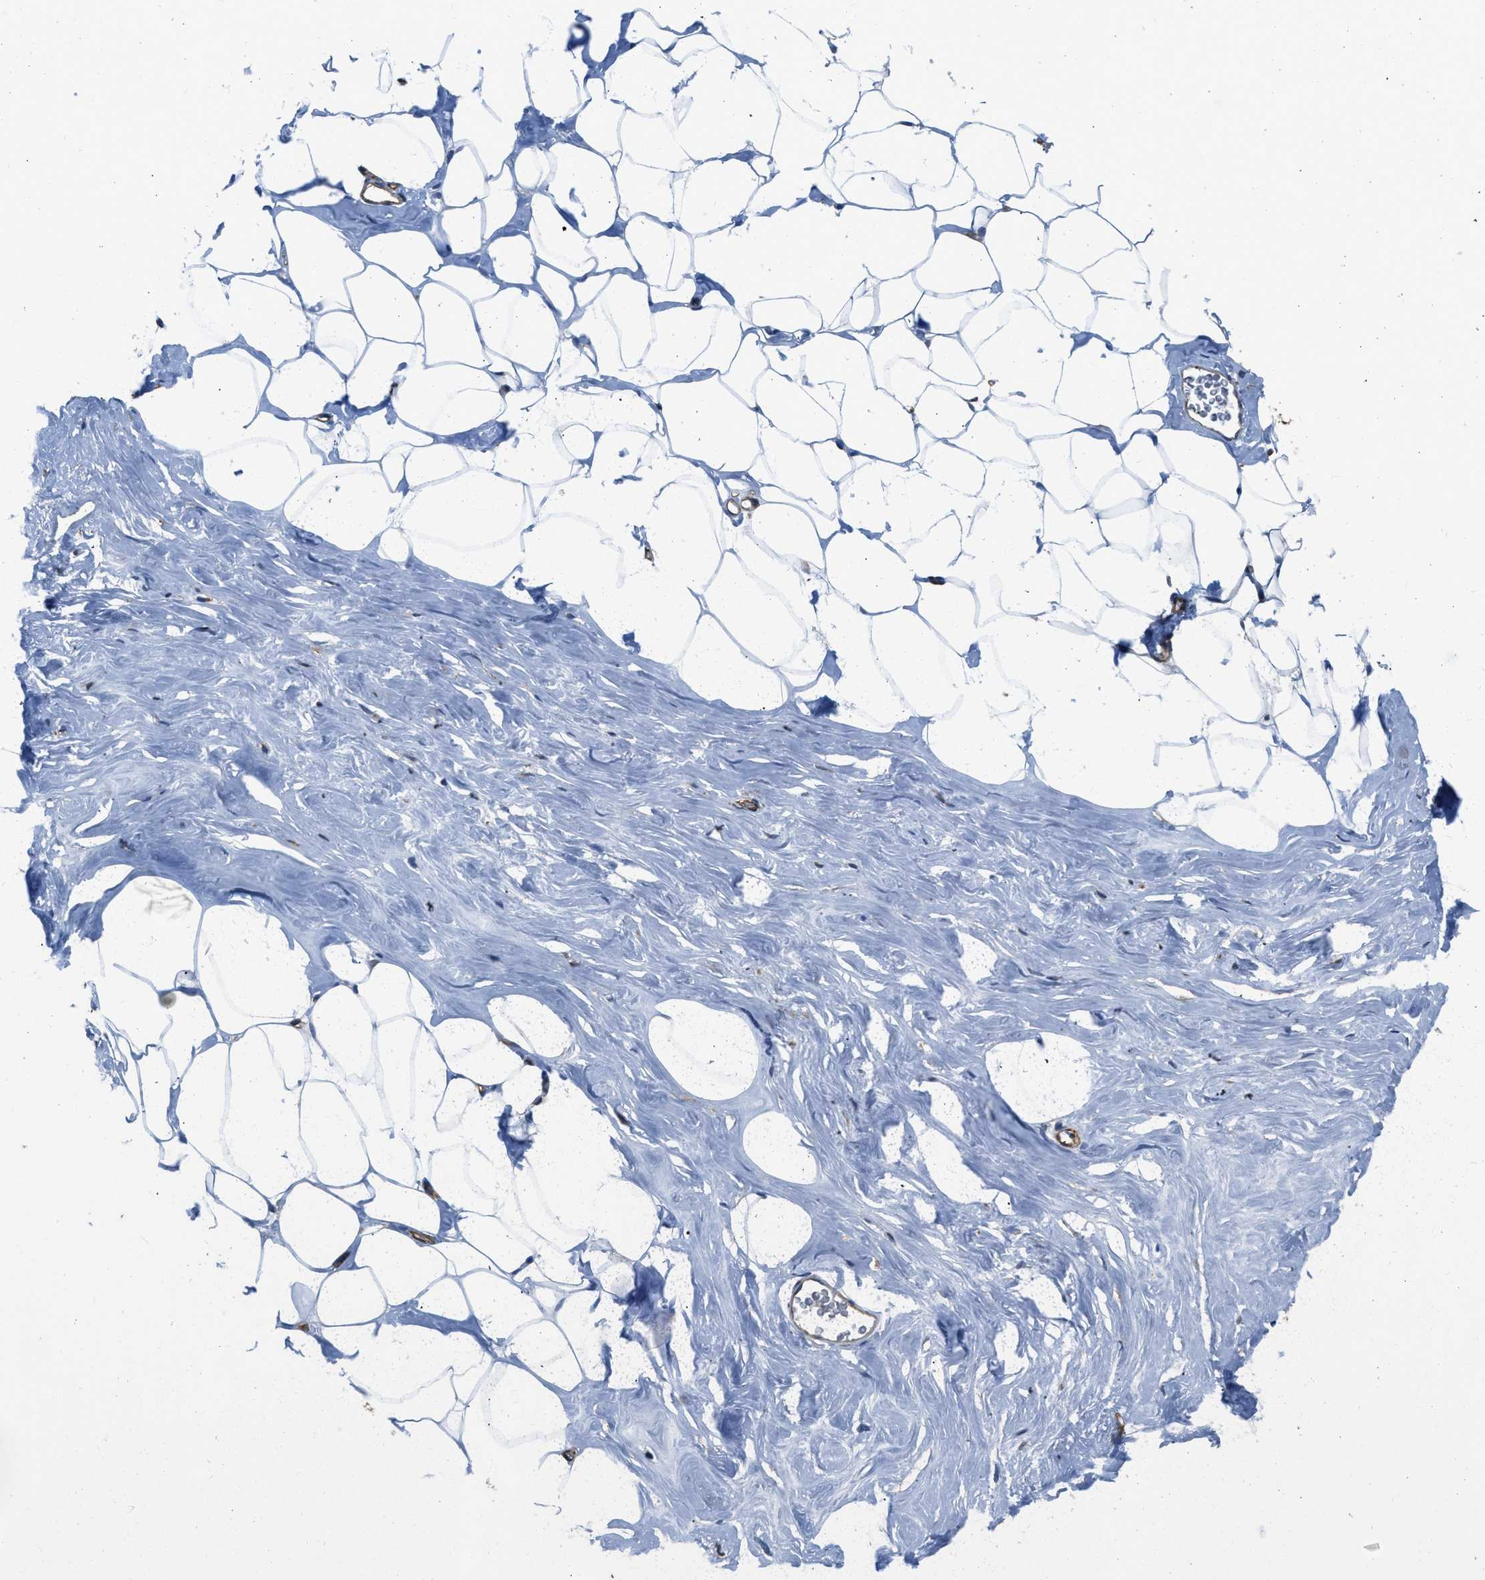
{"staining": {"intensity": "negative", "quantity": "none", "location": "none"}, "tissue": "adipose tissue", "cell_type": "Adipocytes", "image_type": "normal", "snomed": [{"axis": "morphology", "description": "Normal tissue, NOS"}, {"axis": "morphology", "description": "Fibrosis, NOS"}, {"axis": "topography", "description": "Breast"}, {"axis": "topography", "description": "Adipose tissue"}], "caption": "High power microscopy image of an IHC image of normal adipose tissue, revealing no significant expression in adipocytes.", "gene": "PFKP", "patient": {"sex": "female", "age": 39}}